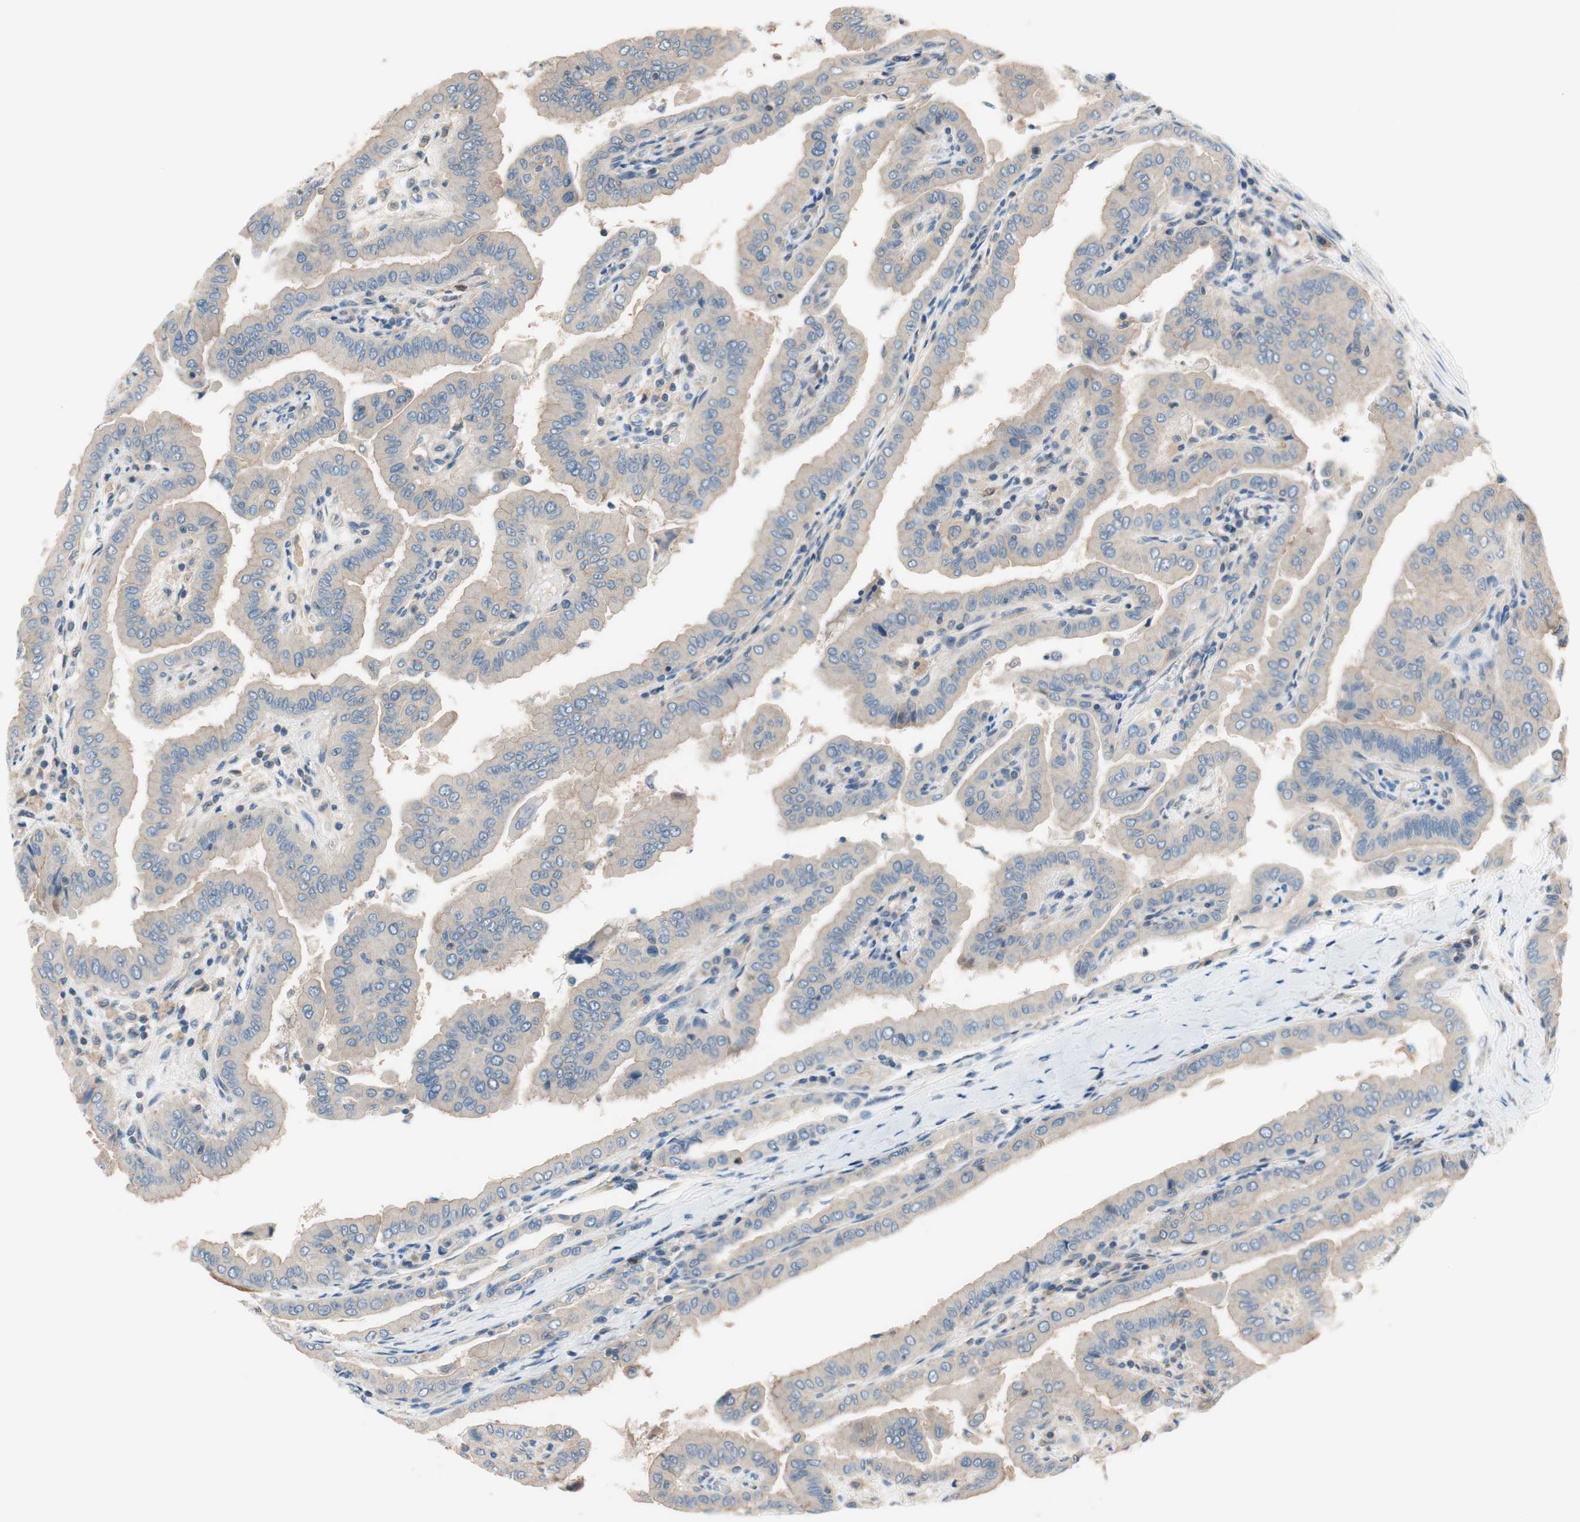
{"staining": {"intensity": "negative", "quantity": "none", "location": "none"}, "tissue": "thyroid cancer", "cell_type": "Tumor cells", "image_type": "cancer", "snomed": [{"axis": "morphology", "description": "Papillary adenocarcinoma, NOS"}, {"axis": "topography", "description": "Thyroid gland"}], "caption": "Tumor cells are negative for brown protein staining in thyroid cancer.", "gene": "CALML3", "patient": {"sex": "male", "age": 33}}